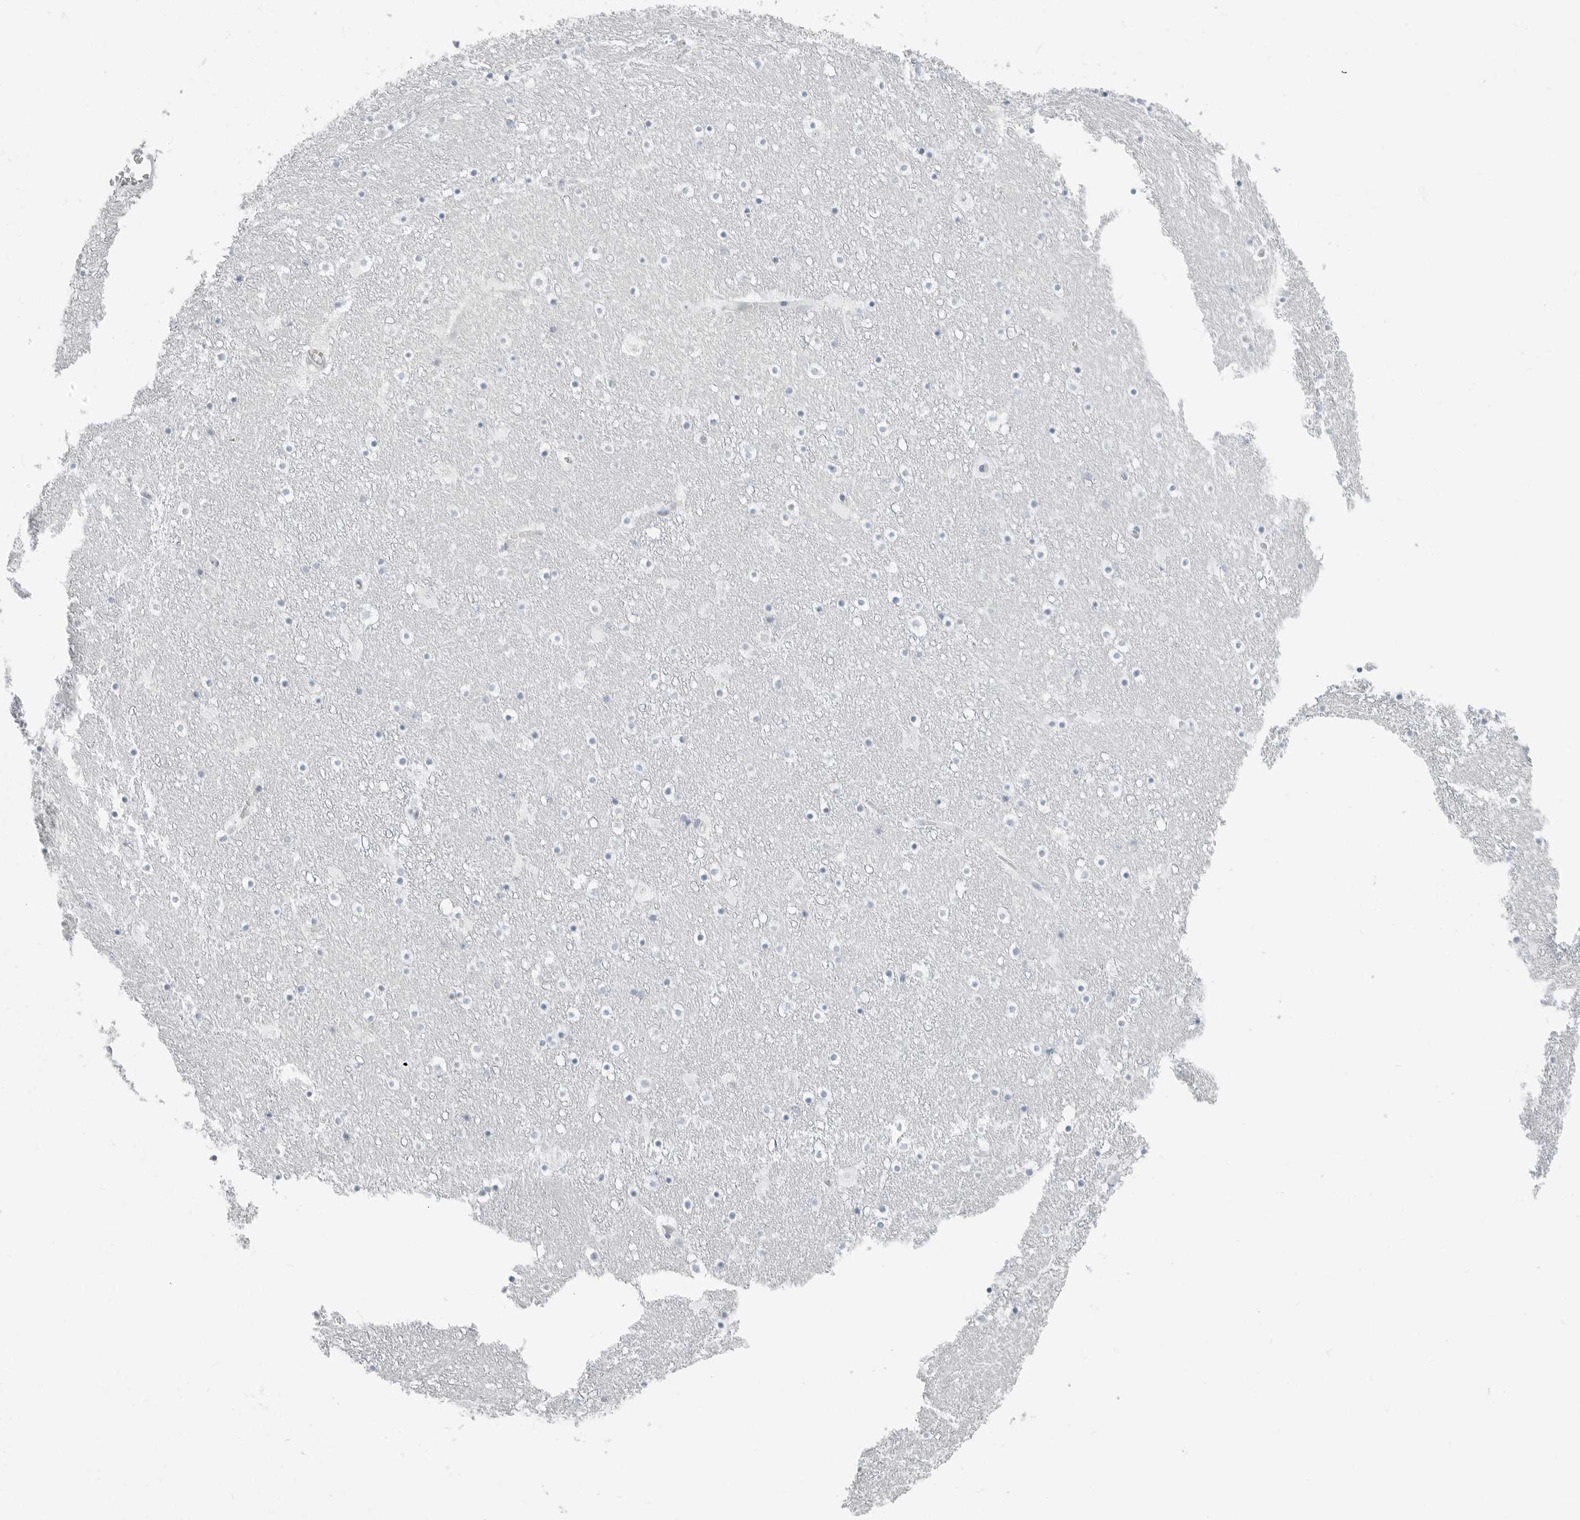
{"staining": {"intensity": "negative", "quantity": "none", "location": "none"}, "tissue": "caudate", "cell_type": "Glial cells", "image_type": "normal", "snomed": [{"axis": "morphology", "description": "Normal tissue, NOS"}, {"axis": "topography", "description": "Lateral ventricle wall"}], "caption": "Glial cells show no significant staining in normal caudate. (Stains: DAB (3,3'-diaminobenzidine) IHC with hematoxylin counter stain, Microscopy: brightfield microscopy at high magnification).", "gene": "XIRP1", "patient": {"sex": "male", "age": 45}}